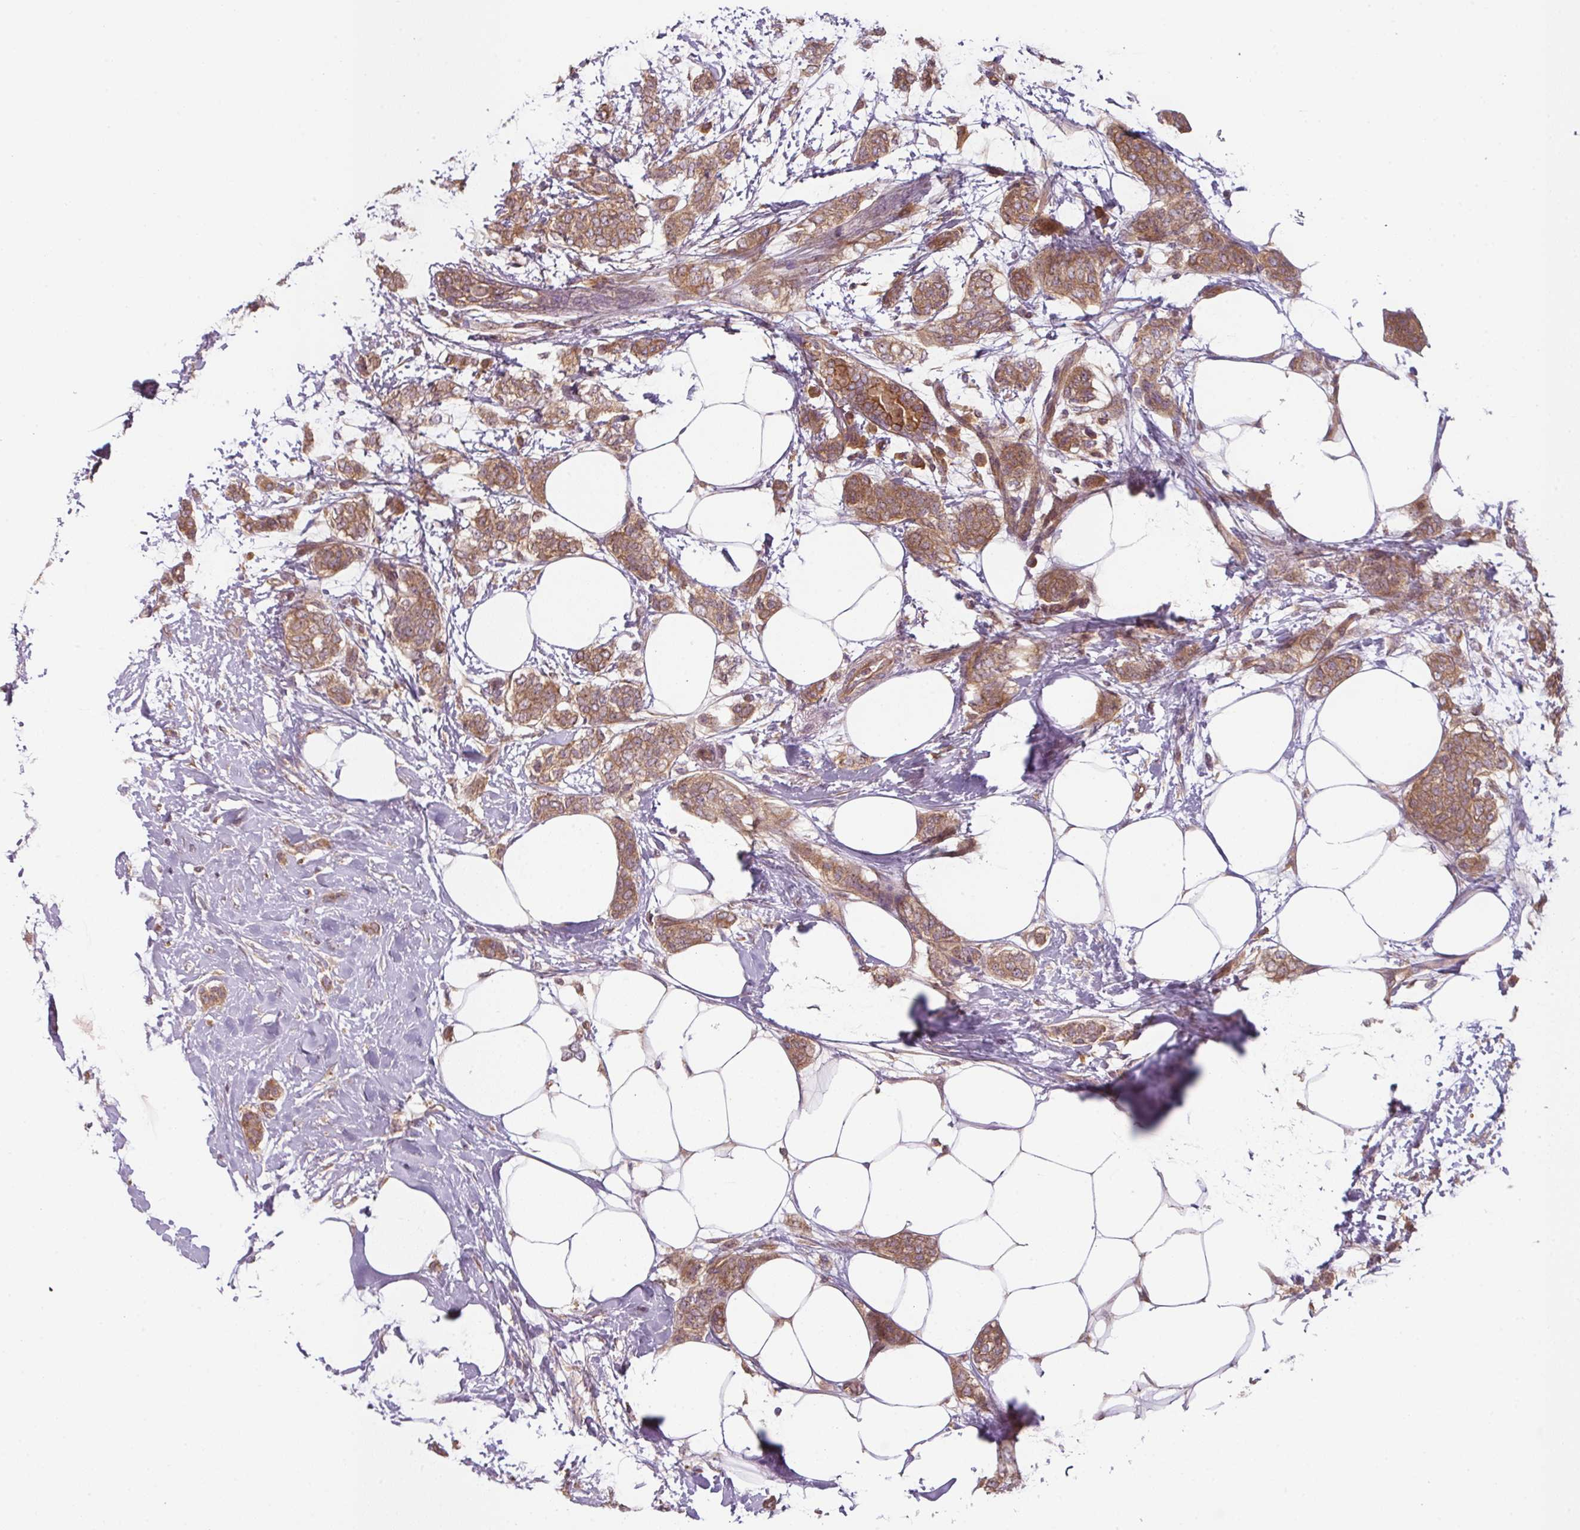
{"staining": {"intensity": "moderate", "quantity": ">75%", "location": "cytoplasmic/membranous"}, "tissue": "breast cancer", "cell_type": "Tumor cells", "image_type": "cancer", "snomed": [{"axis": "morphology", "description": "Duct carcinoma"}, {"axis": "topography", "description": "Breast"}], "caption": "An IHC histopathology image of neoplastic tissue is shown. Protein staining in brown highlights moderate cytoplasmic/membranous positivity in breast infiltrating ductal carcinoma within tumor cells. (brown staining indicates protein expression, while blue staining denotes nuclei).", "gene": "RNF31", "patient": {"sex": "female", "age": 72}}